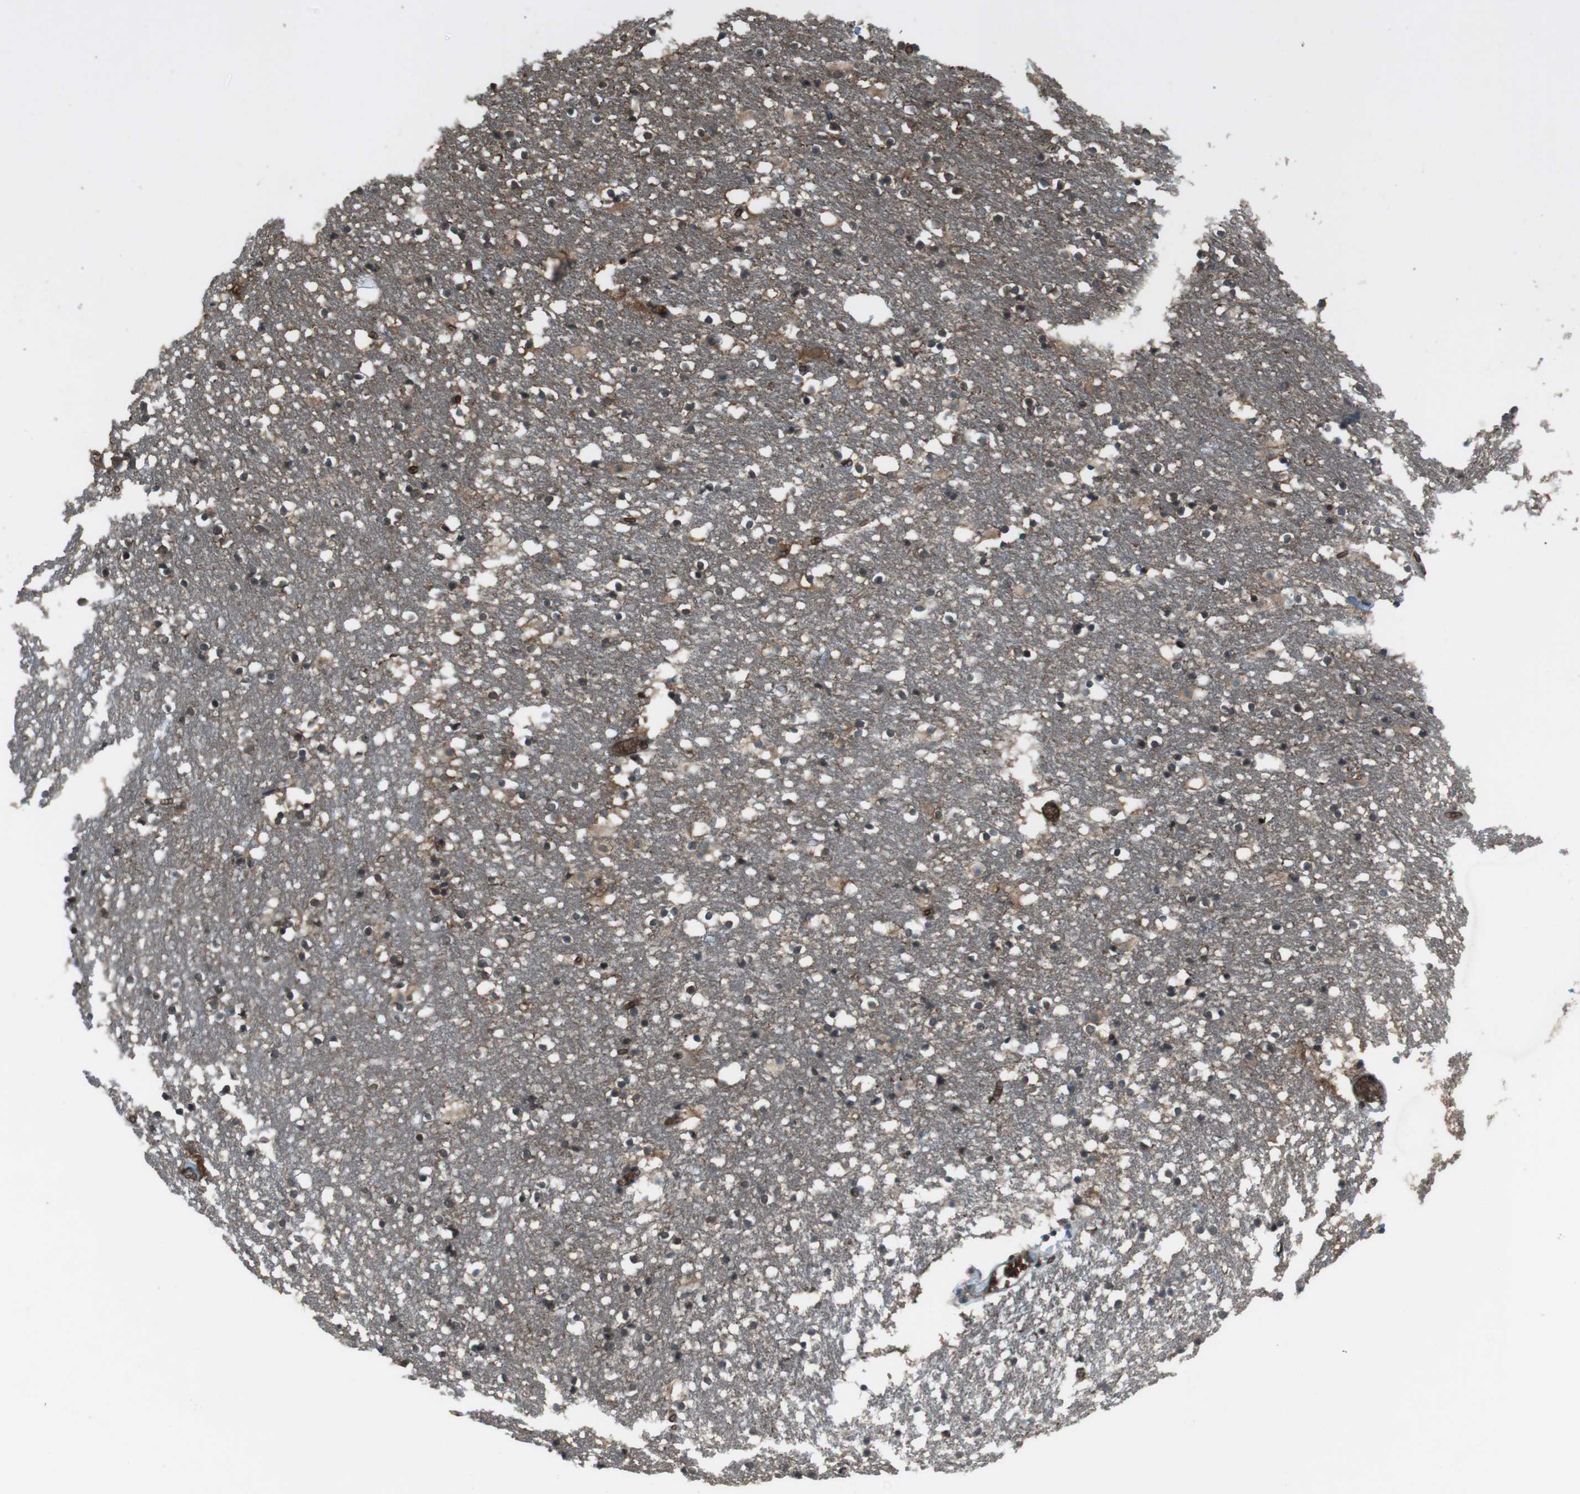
{"staining": {"intensity": "moderate", "quantity": "25%-75%", "location": "nuclear"}, "tissue": "caudate", "cell_type": "Glial cells", "image_type": "normal", "snomed": [{"axis": "morphology", "description": "Normal tissue, NOS"}, {"axis": "topography", "description": "Lateral ventricle wall"}], "caption": "Immunohistochemical staining of normal caudate exhibits moderate nuclear protein positivity in approximately 25%-75% of glial cells.", "gene": "SLITRK5", "patient": {"sex": "male", "age": 45}}